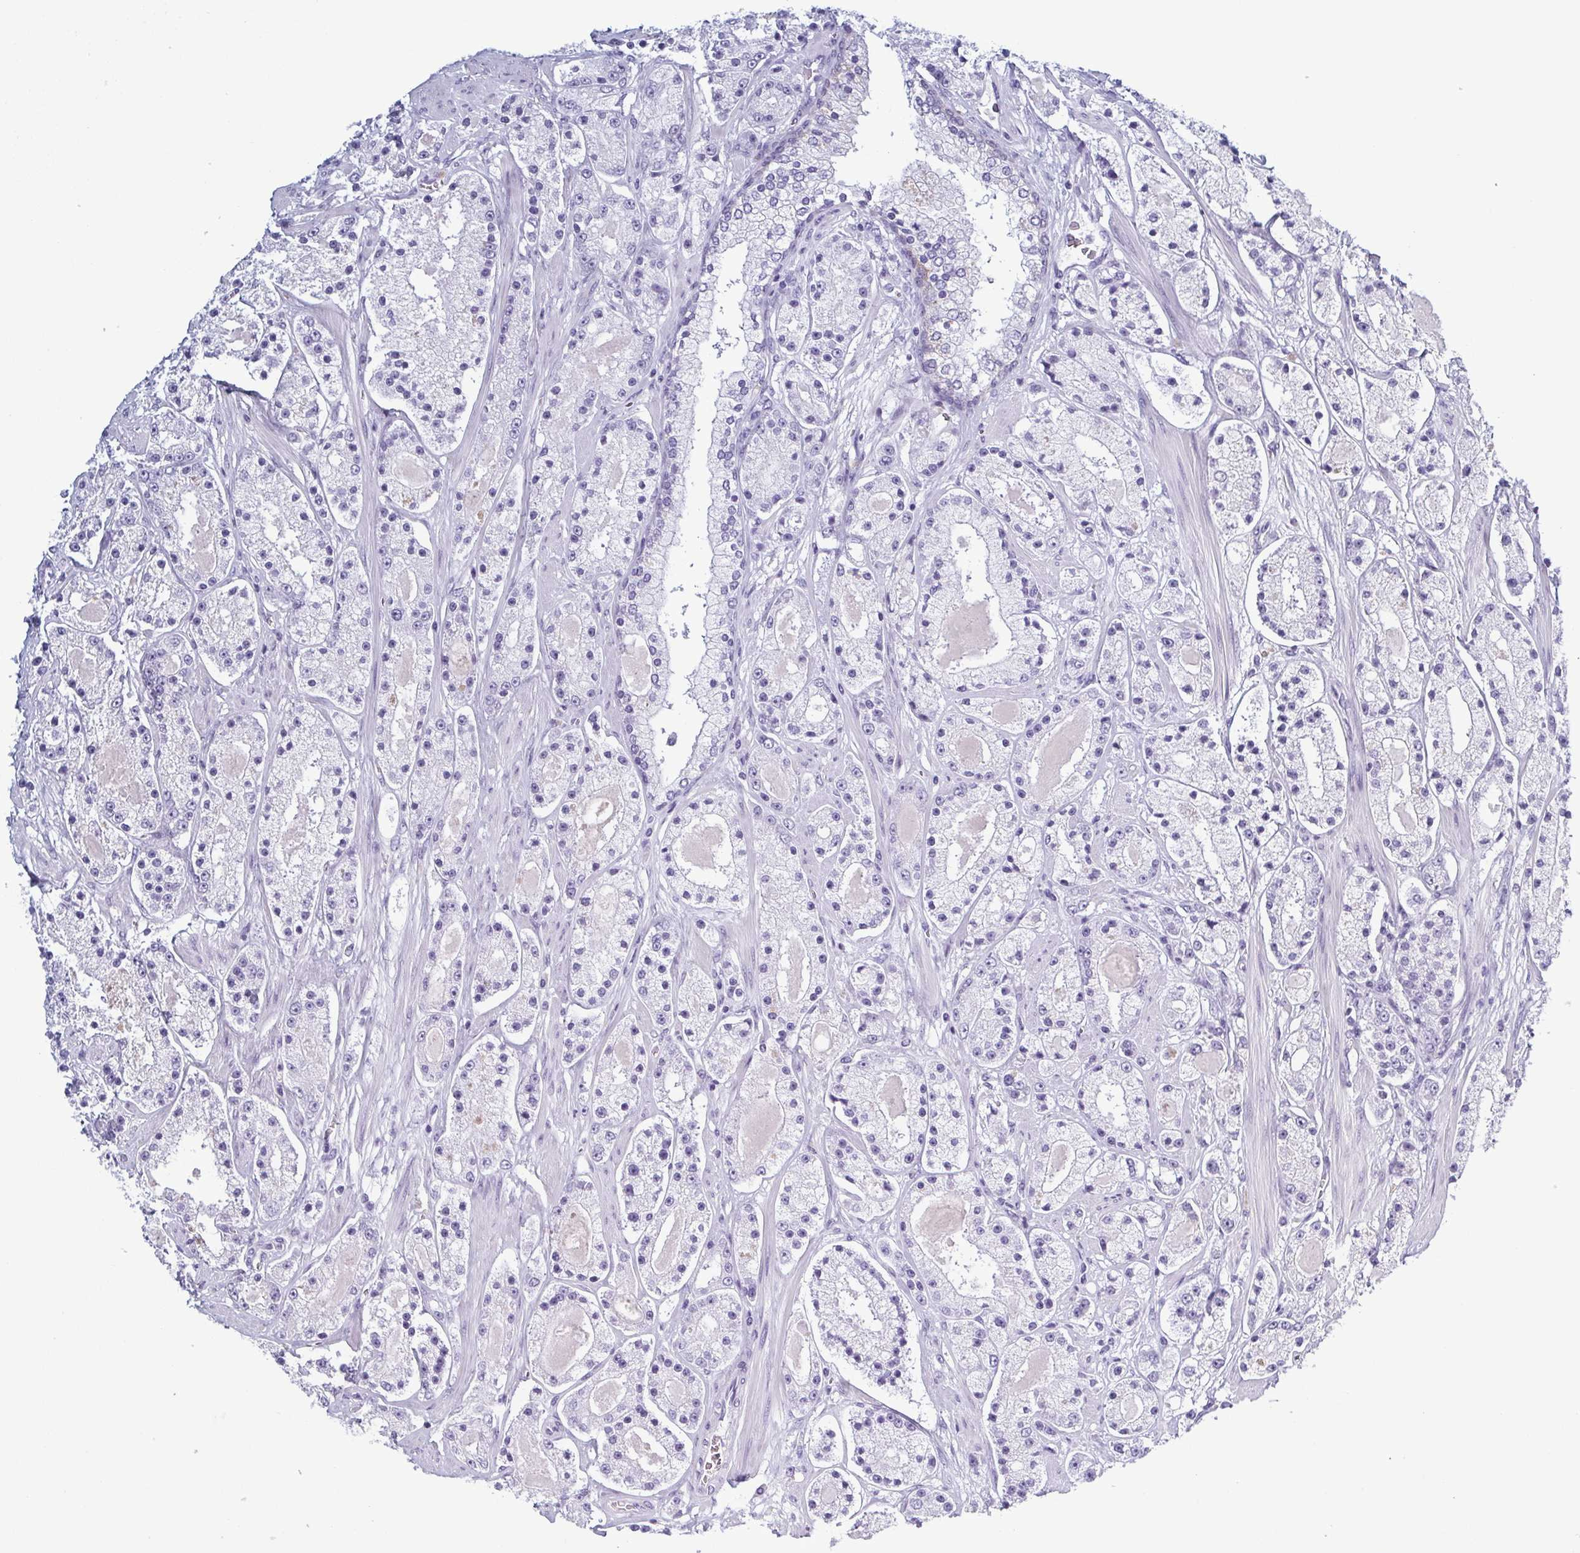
{"staining": {"intensity": "negative", "quantity": "none", "location": "none"}, "tissue": "prostate cancer", "cell_type": "Tumor cells", "image_type": "cancer", "snomed": [{"axis": "morphology", "description": "Adenocarcinoma, High grade"}, {"axis": "topography", "description": "Prostate"}], "caption": "Prostate cancer (adenocarcinoma (high-grade)) stained for a protein using immunohistochemistry shows no staining tumor cells.", "gene": "KRT10", "patient": {"sex": "male", "age": 67}}